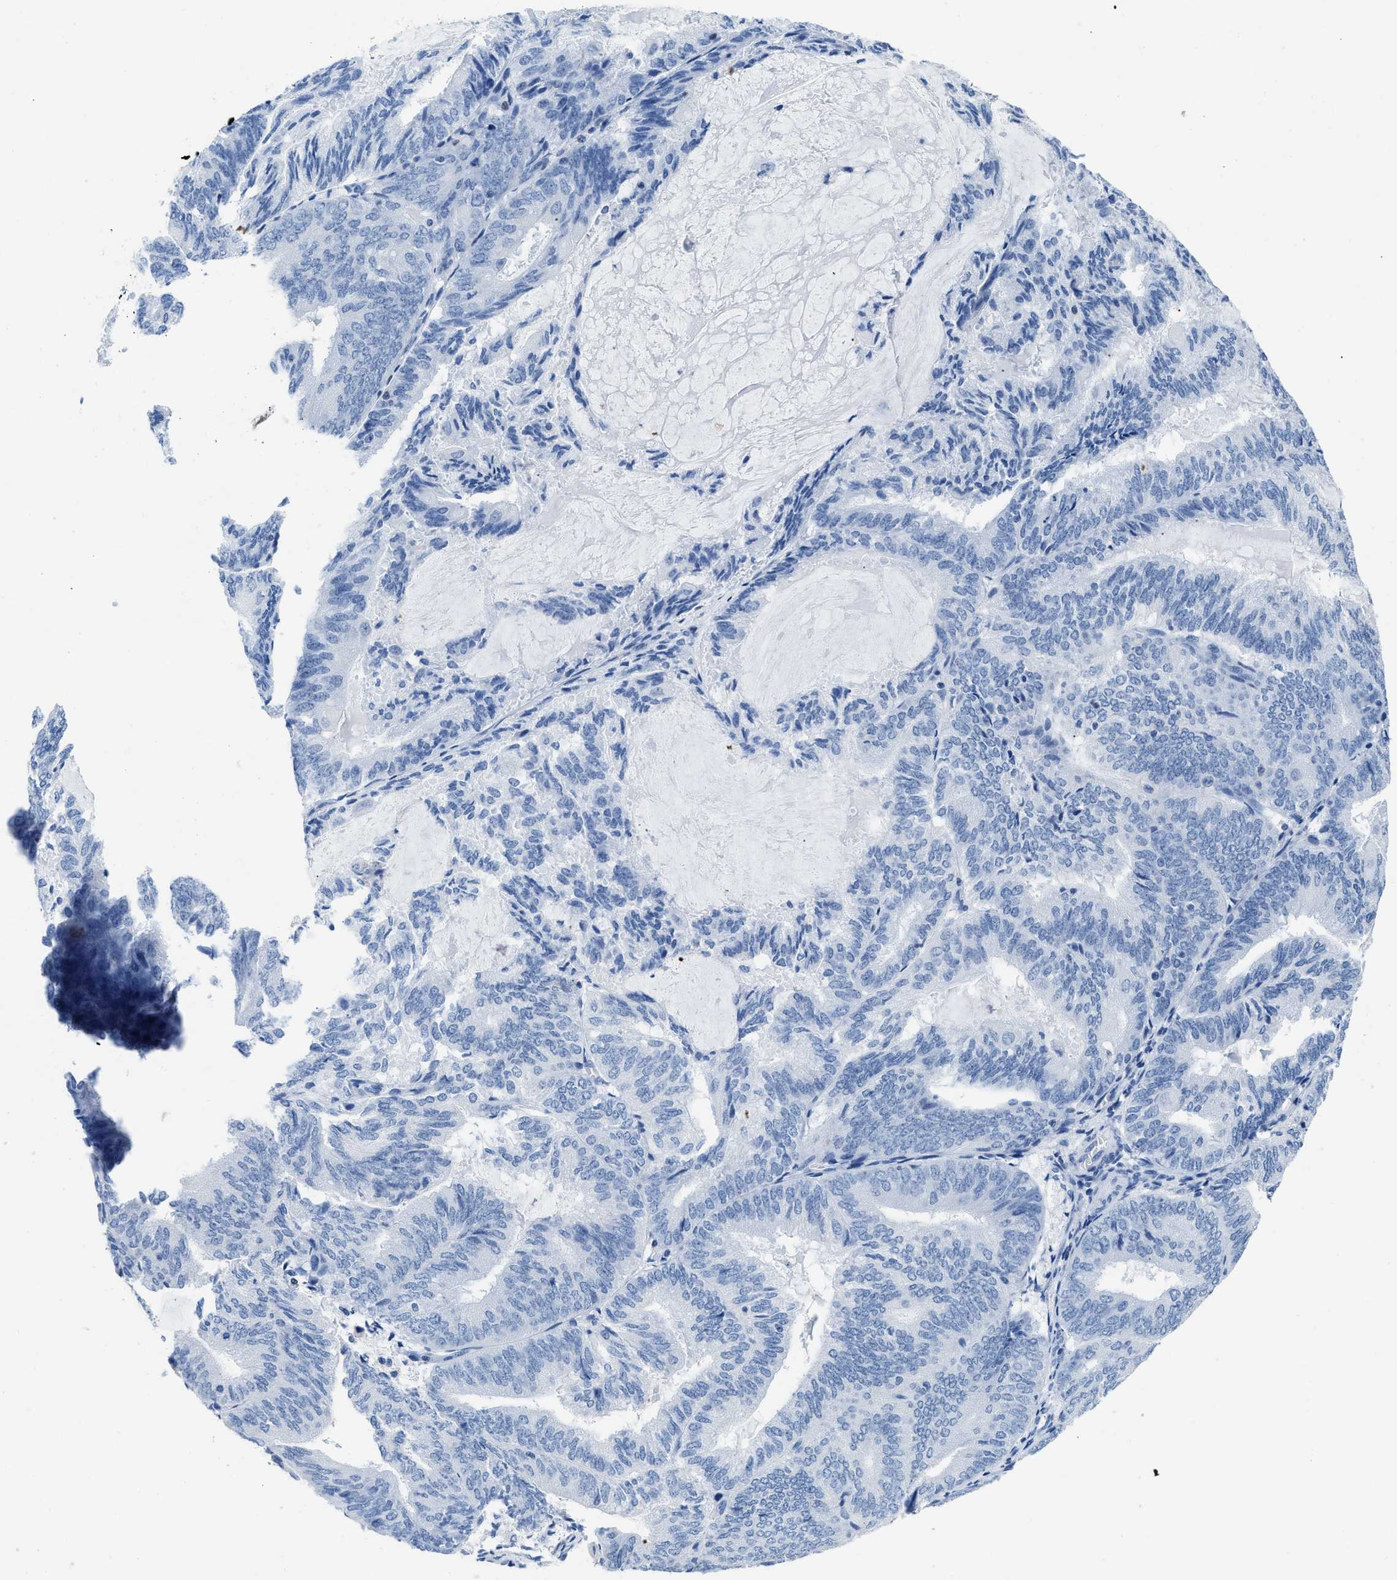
{"staining": {"intensity": "negative", "quantity": "none", "location": "none"}, "tissue": "endometrial cancer", "cell_type": "Tumor cells", "image_type": "cancer", "snomed": [{"axis": "morphology", "description": "Adenocarcinoma, NOS"}, {"axis": "topography", "description": "Endometrium"}], "caption": "The histopathology image displays no significant staining in tumor cells of endometrial cancer (adenocarcinoma). (Brightfield microscopy of DAB (3,3'-diaminobenzidine) immunohistochemistry at high magnification).", "gene": "NFATC2", "patient": {"sex": "female", "age": 81}}